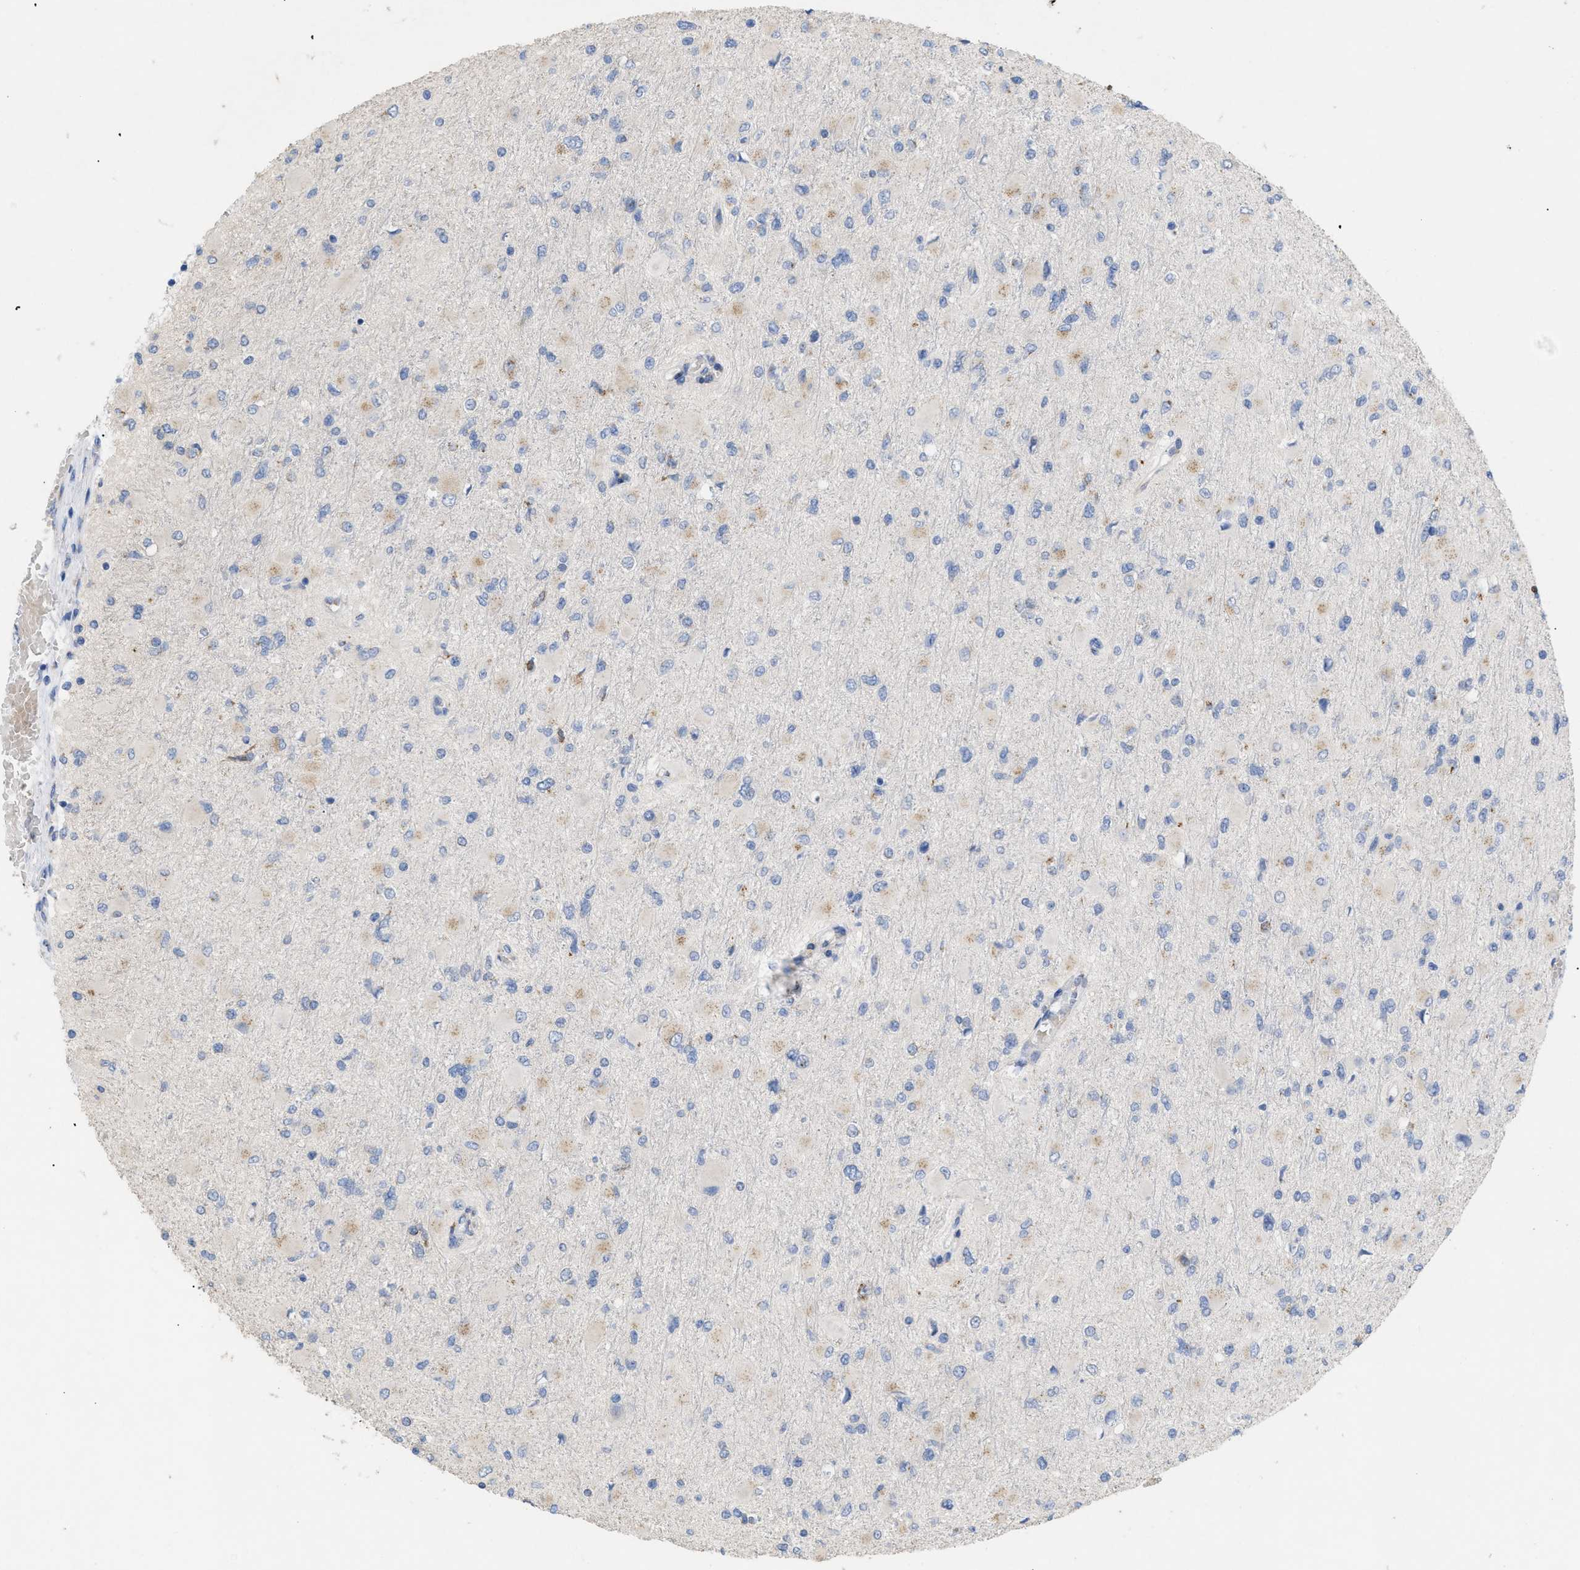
{"staining": {"intensity": "weak", "quantity": "<25%", "location": "cytoplasmic/membranous"}, "tissue": "glioma", "cell_type": "Tumor cells", "image_type": "cancer", "snomed": [{"axis": "morphology", "description": "Glioma, malignant, High grade"}, {"axis": "topography", "description": "Cerebral cortex"}], "caption": "This is an IHC photomicrograph of glioma. There is no expression in tumor cells.", "gene": "SLC50A1", "patient": {"sex": "female", "age": 36}}